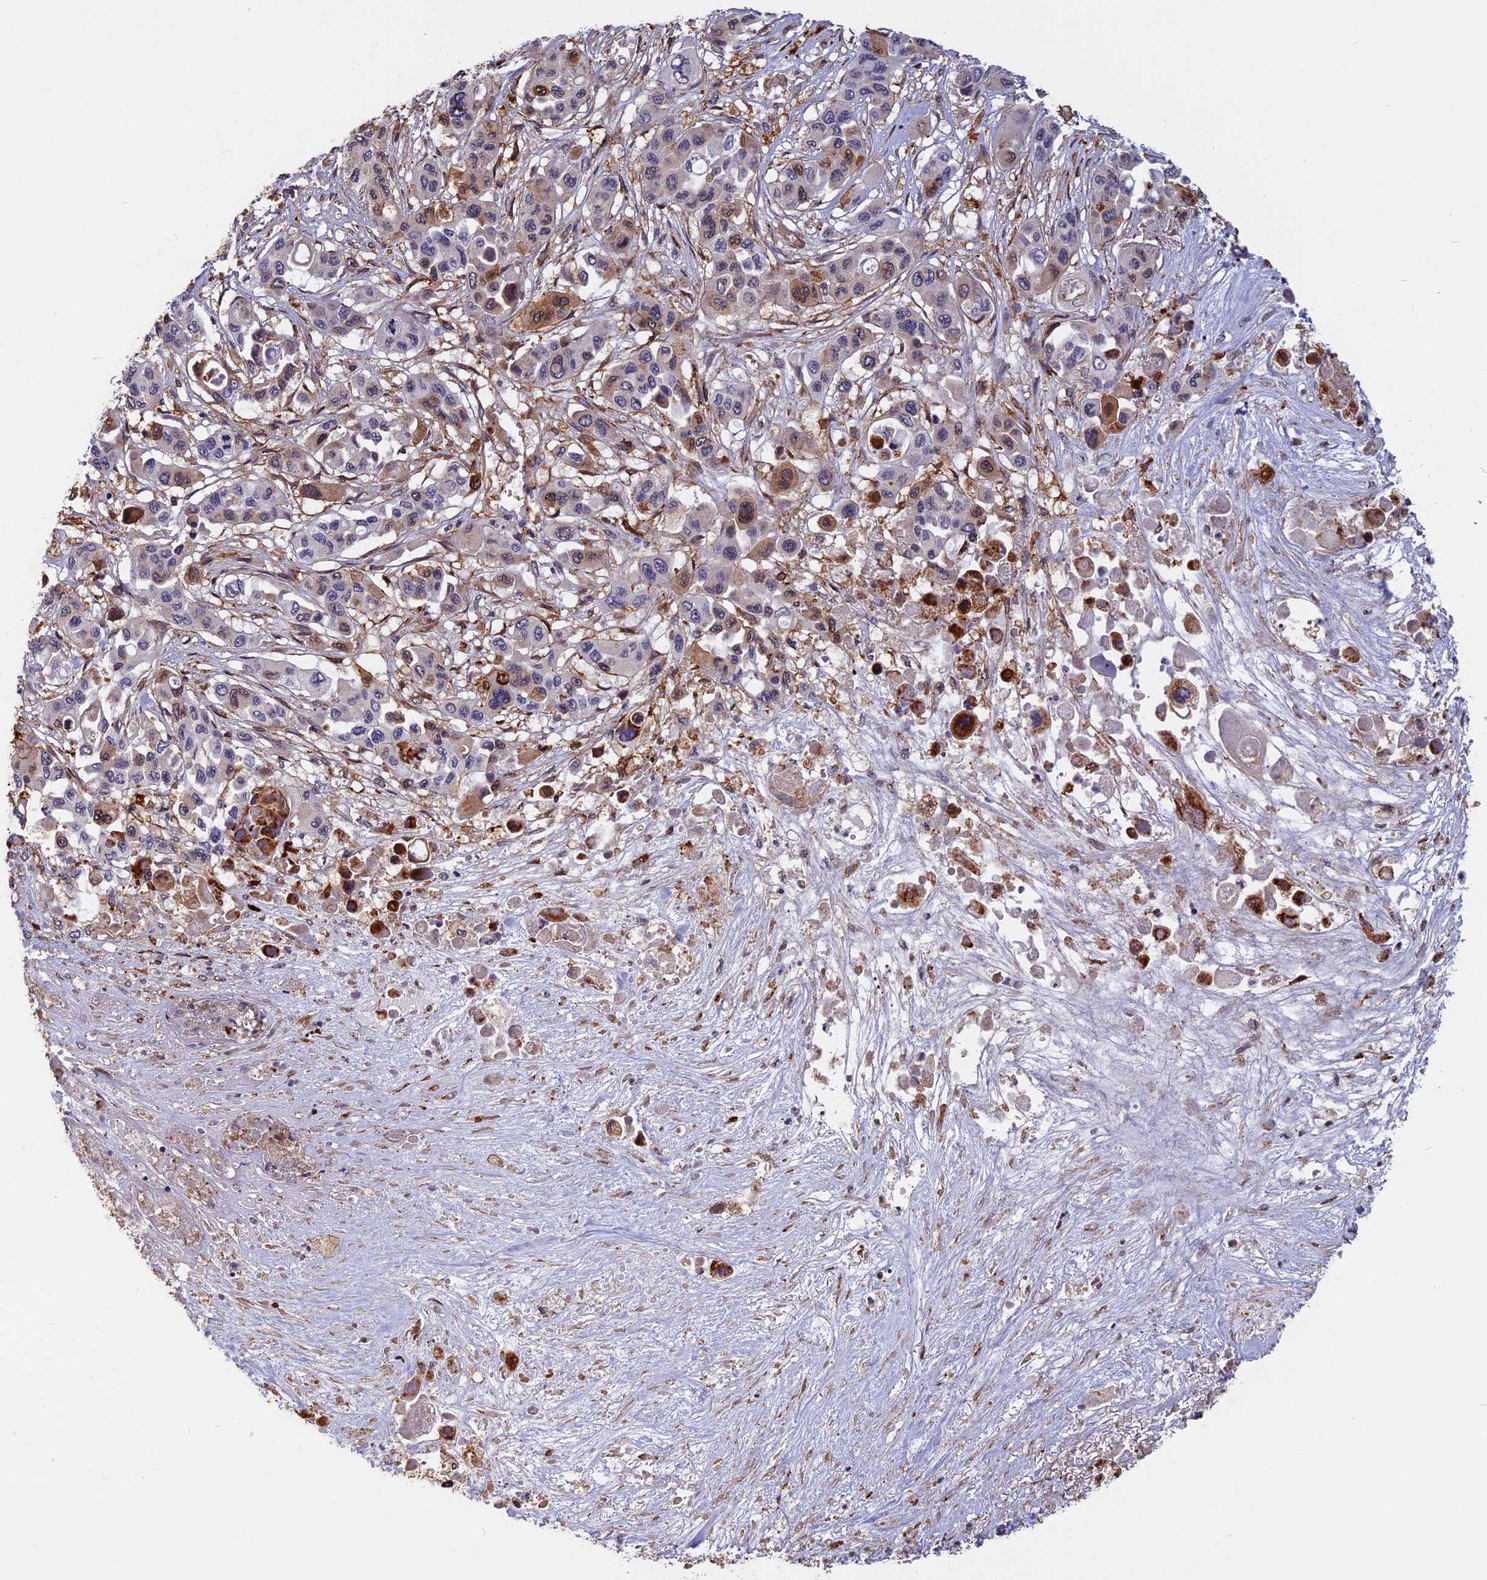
{"staining": {"intensity": "moderate", "quantity": "<25%", "location": "cytoplasmic/membranous"}, "tissue": "pancreatic cancer", "cell_type": "Tumor cells", "image_type": "cancer", "snomed": [{"axis": "morphology", "description": "Adenocarcinoma, NOS"}, {"axis": "topography", "description": "Pancreas"}], "caption": "Moderate cytoplasmic/membranous protein positivity is present in about <25% of tumor cells in pancreatic cancer.", "gene": "SPG11", "patient": {"sex": "male", "age": 92}}